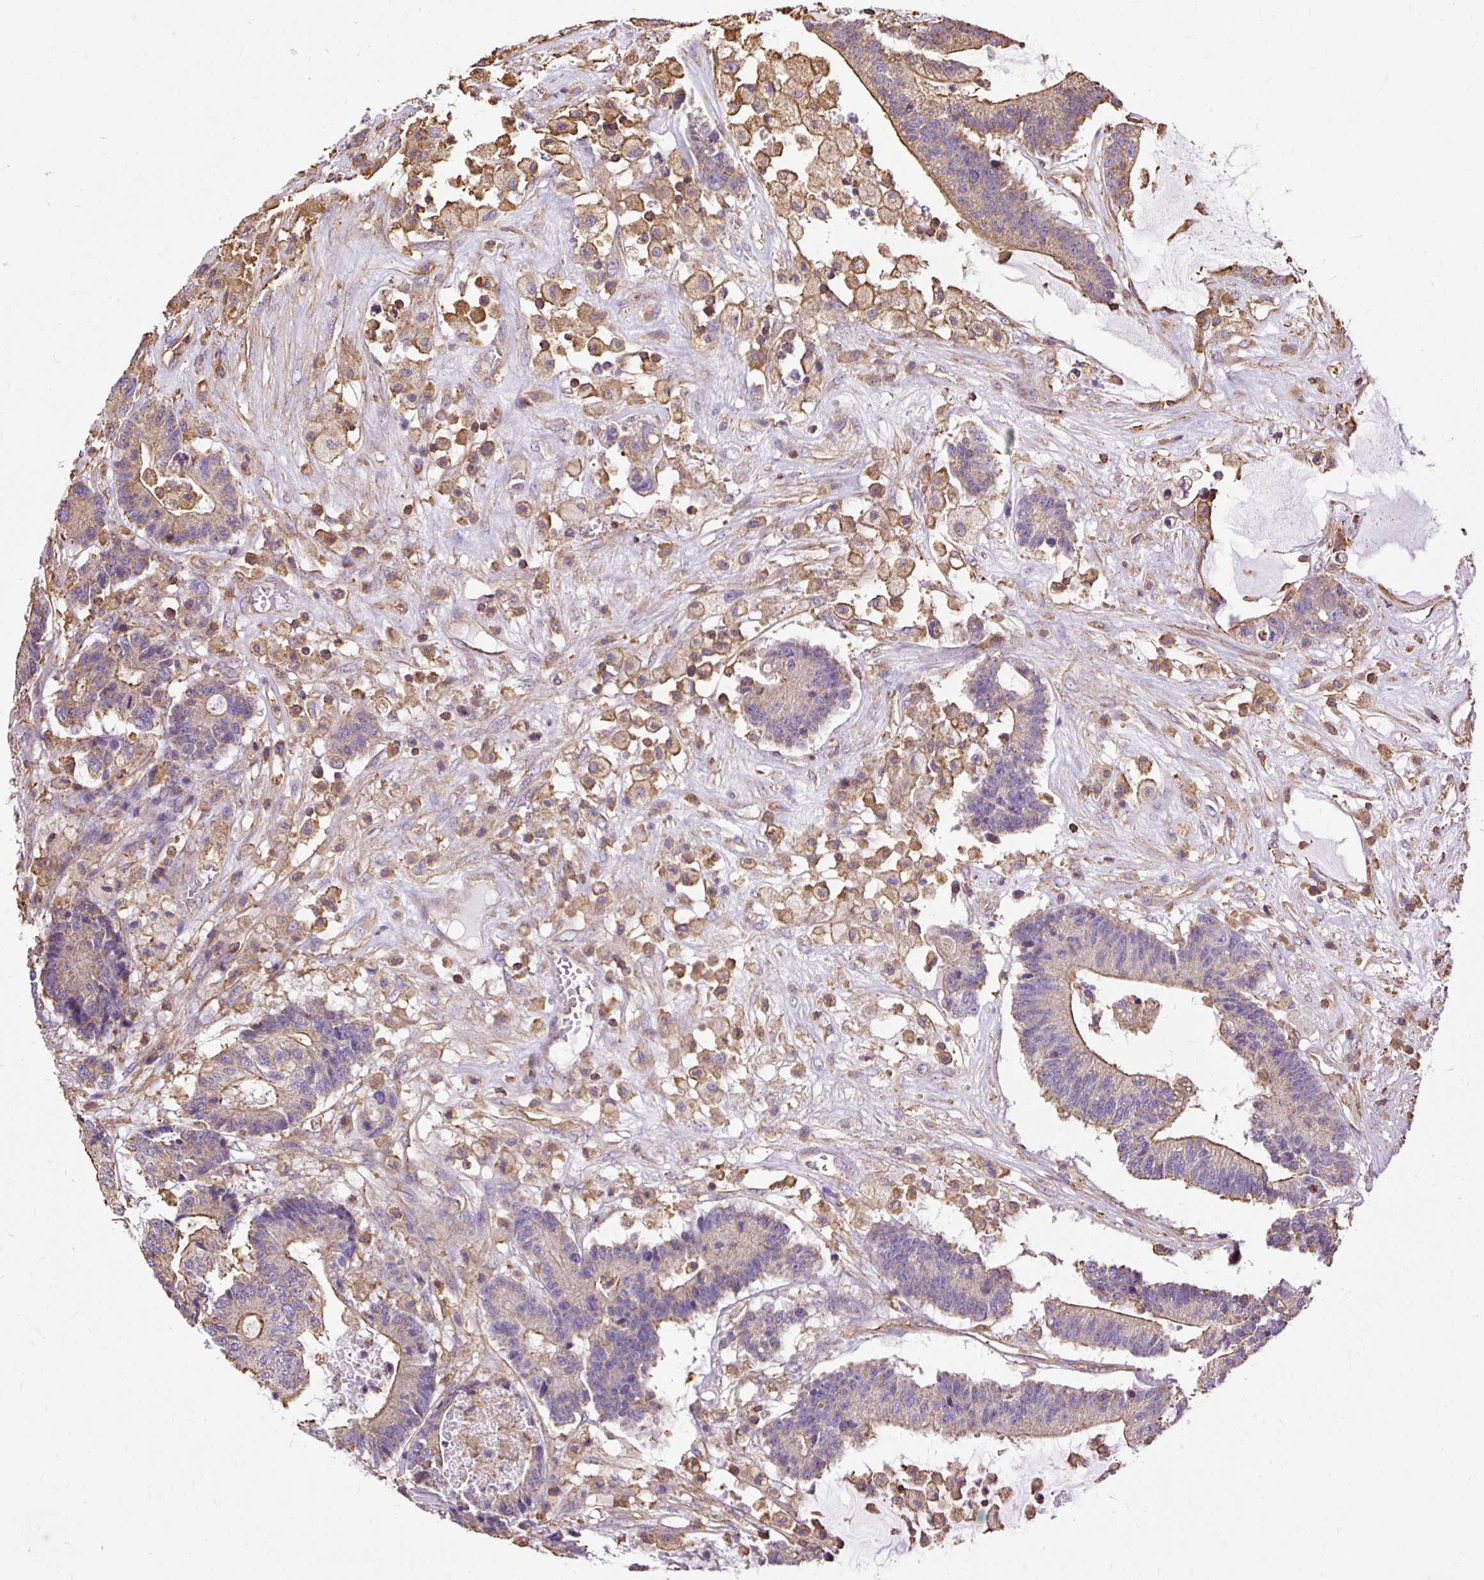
{"staining": {"intensity": "moderate", "quantity": ">75%", "location": "cytoplasmic/membranous"}, "tissue": "colorectal cancer", "cell_type": "Tumor cells", "image_type": "cancer", "snomed": [{"axis": "morphology", "description": "Adenocarcinoma, NOS"}, {"axis": "topography", "description": "Colon"}], "caption": "Immunohistochemistry of human colorectal cancer (adenocarcinoma) shows medium levels of moderate cytoplasmic/membranous positivity in about >75% of tumor cells. The staining was performed using DAB (3,3'-diaminobenzidine) to visualize the protein expression in brown, while the nuclei were stained in blue with hematoxylin (Magnification: 20x).", "gene": "KLHL11", "patient": {"sex": "female", "age": 84}}